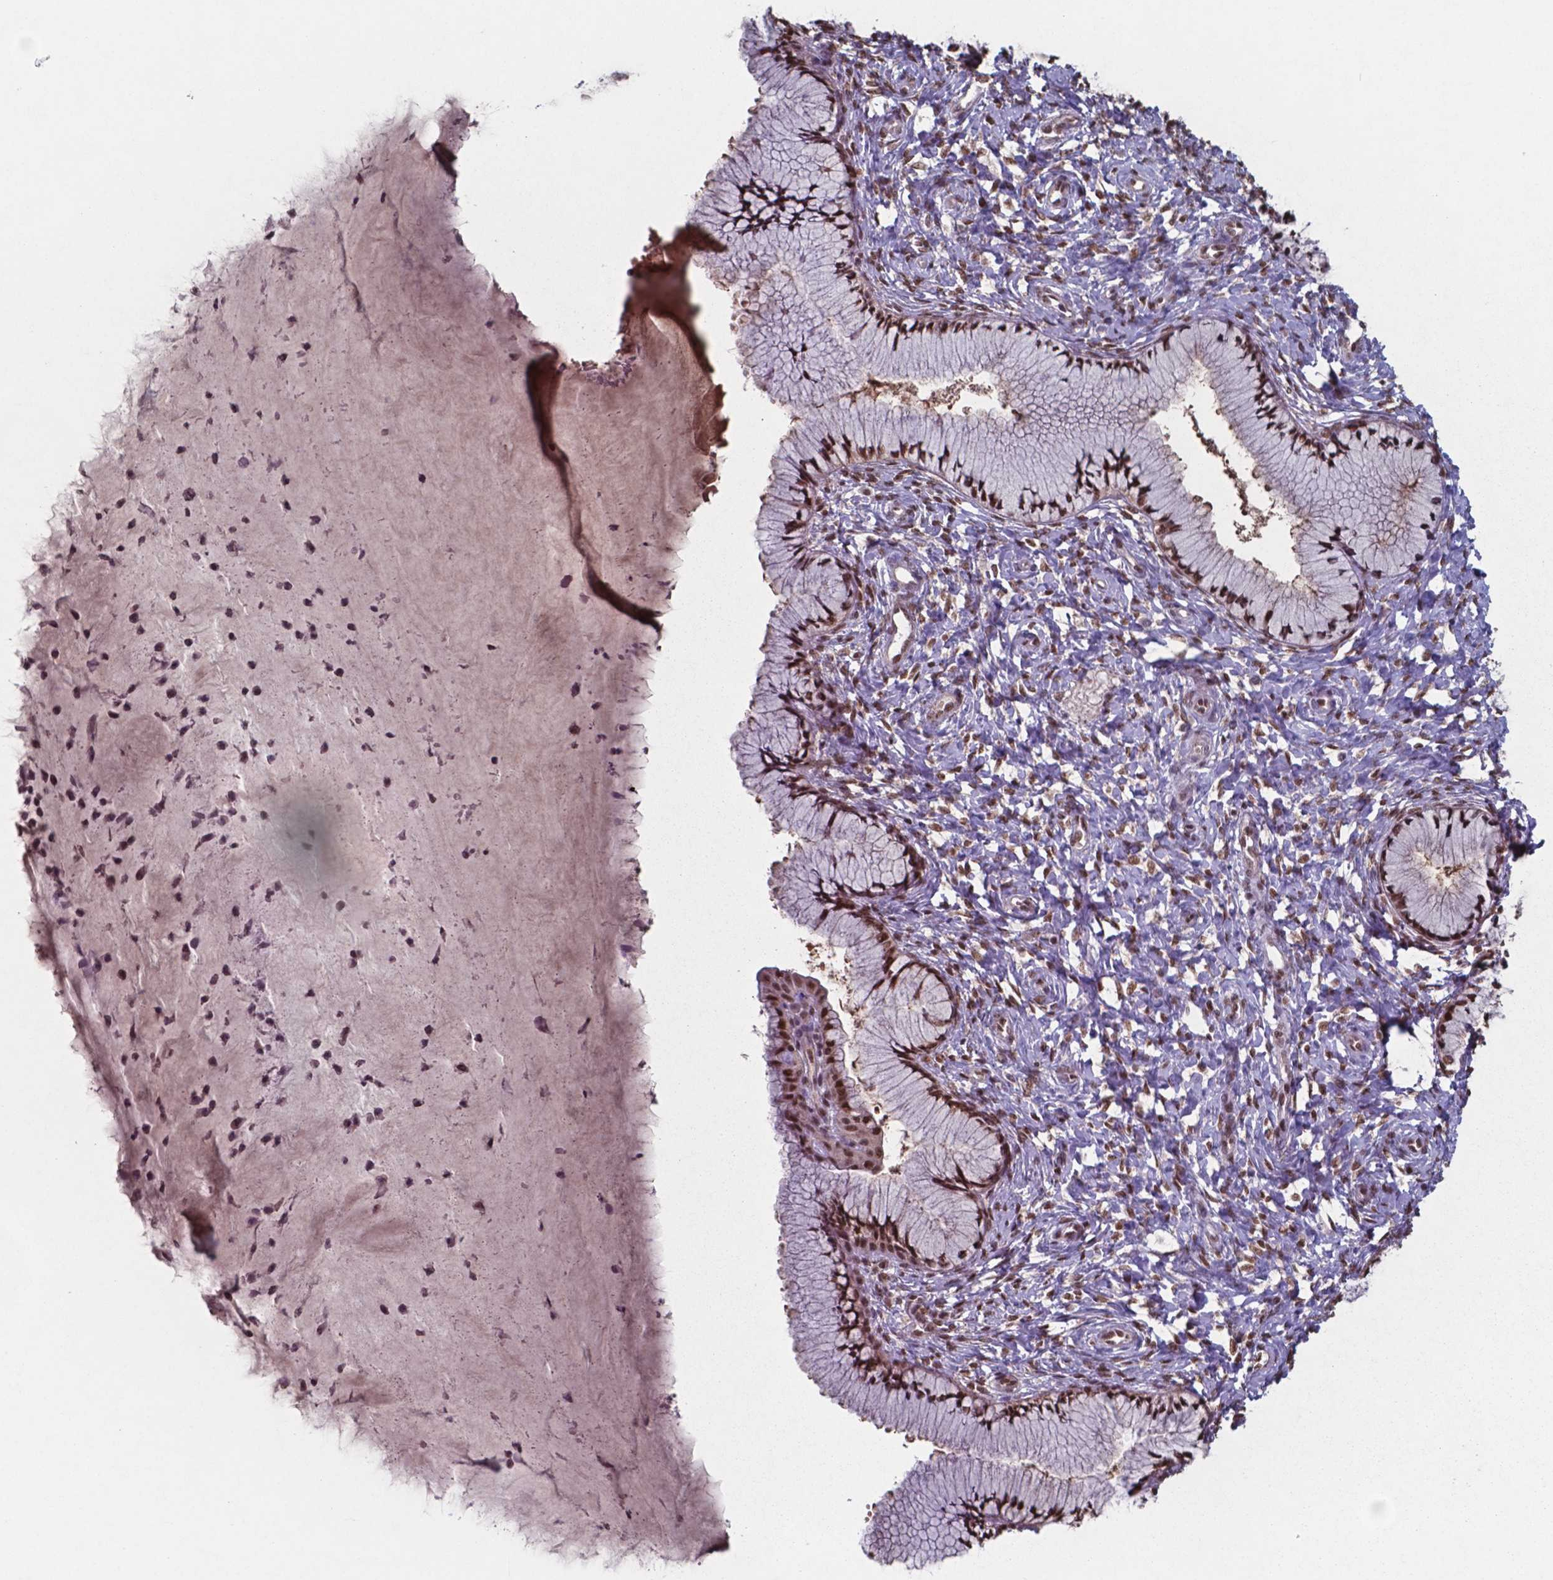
{"staining": {"intensity": "strong", "quantity": ">75%", "location": "nuclear"}, "tissue": "cervix", "cell_type": "Glandular cells", "image_type": "normal", "snomed": [{"axis": "morphology", "description": "Normal tissue, NOS"}, {"axis": "topography", "description": "Cervix"}], "caption": "Approximately >75% of glandular cells in benign cervix reveal strong nuclear protein staining as visualized by brown immunohistochemical staining.", "gene": "UBA1", "patient": {"sex": "female", "age": 37}}